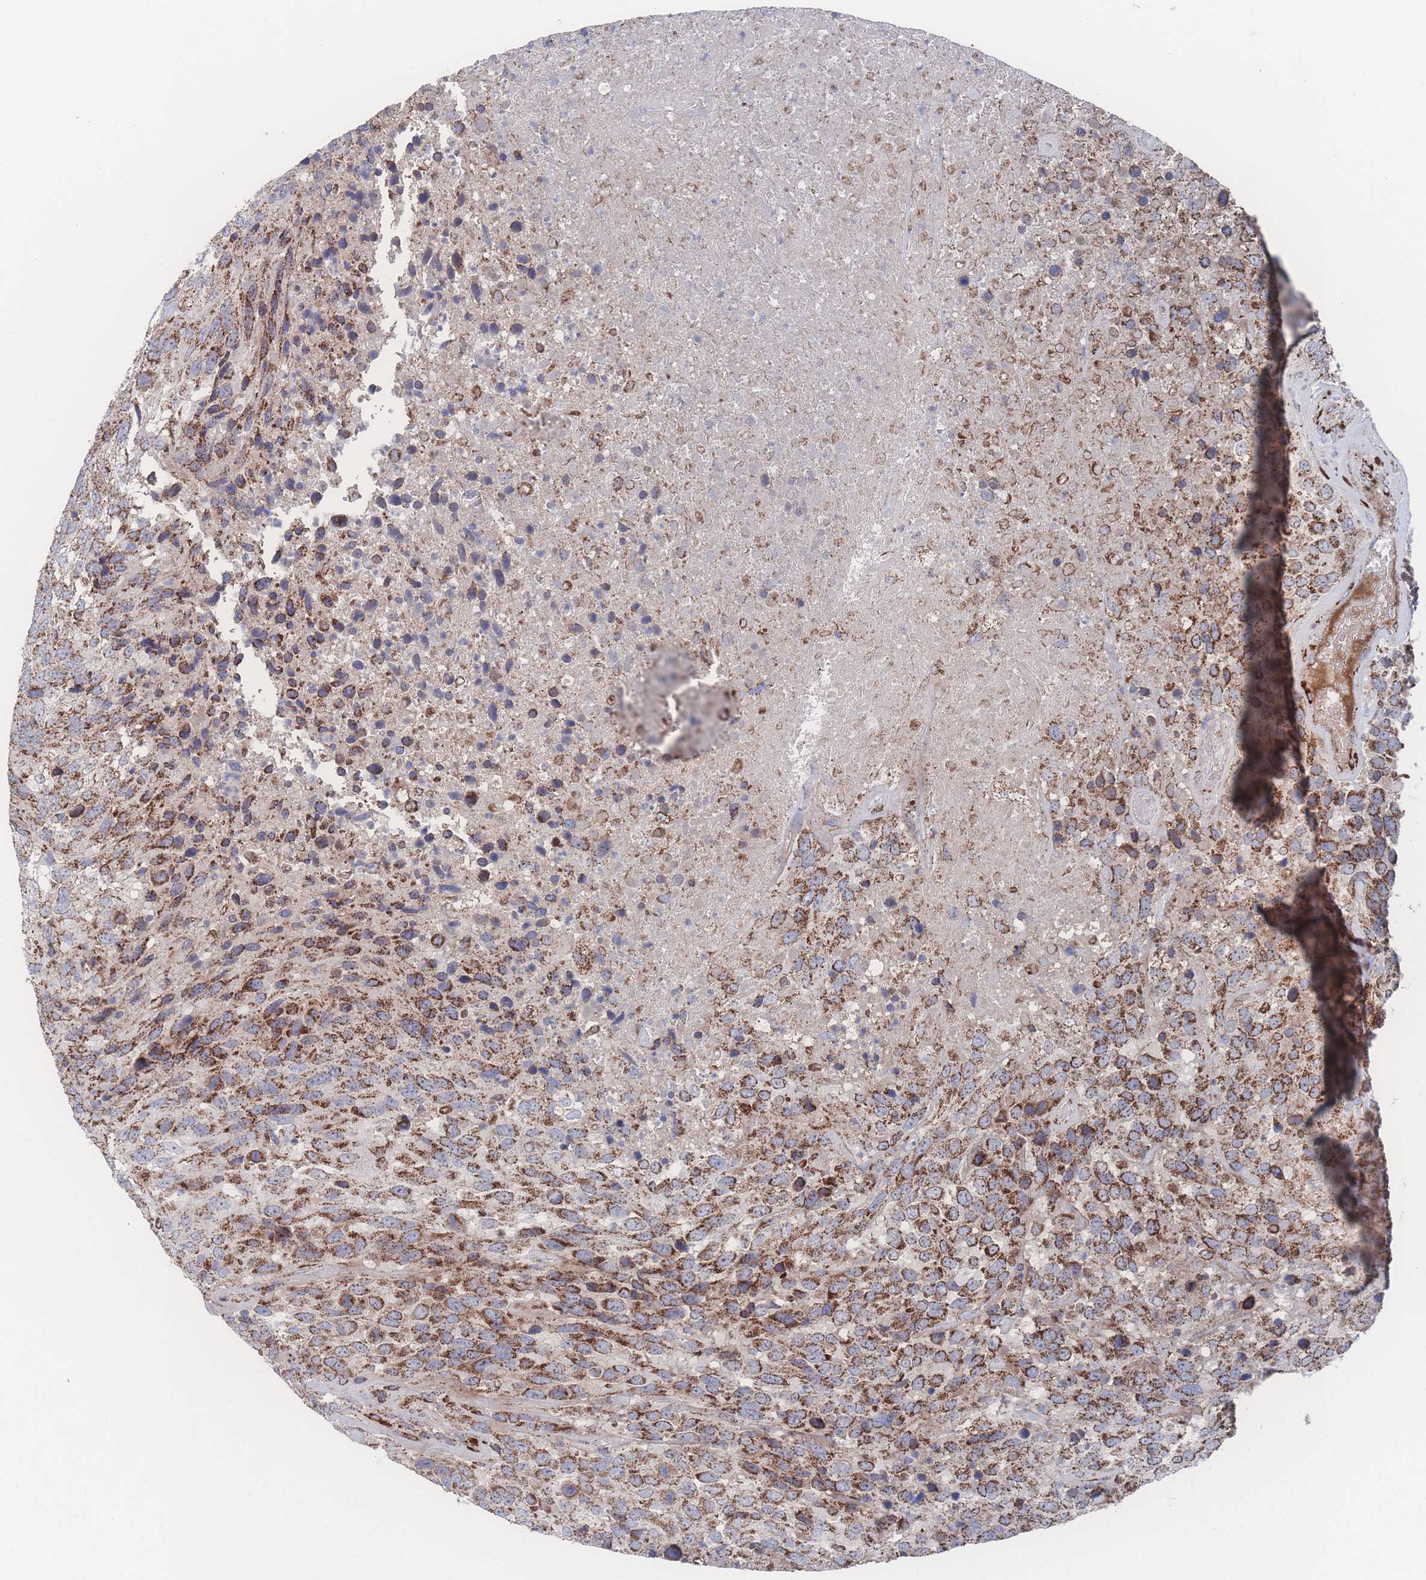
{"staining": {"intensity": "strong", "quantity": ">75%", "location": "cytoplasmic/membranous"}, "tissue": "urothelial cancer", "cell_type": "Tumor cells", "image_type": "cancer", "snomed": [{"axis": "morphology", "description": "Urothelial carcinoma, High grade"}, {"axis": "topography", "description": "Urinary bladder"}], "caption": "Urothelial cancer was stained to show a protein in brown. There is high levels of strong cytoplasmic/membranous positivity in approximately >75% of tumor cells.", "gene": "PEX14", "patient": {"sex": "female", "age": 70}}